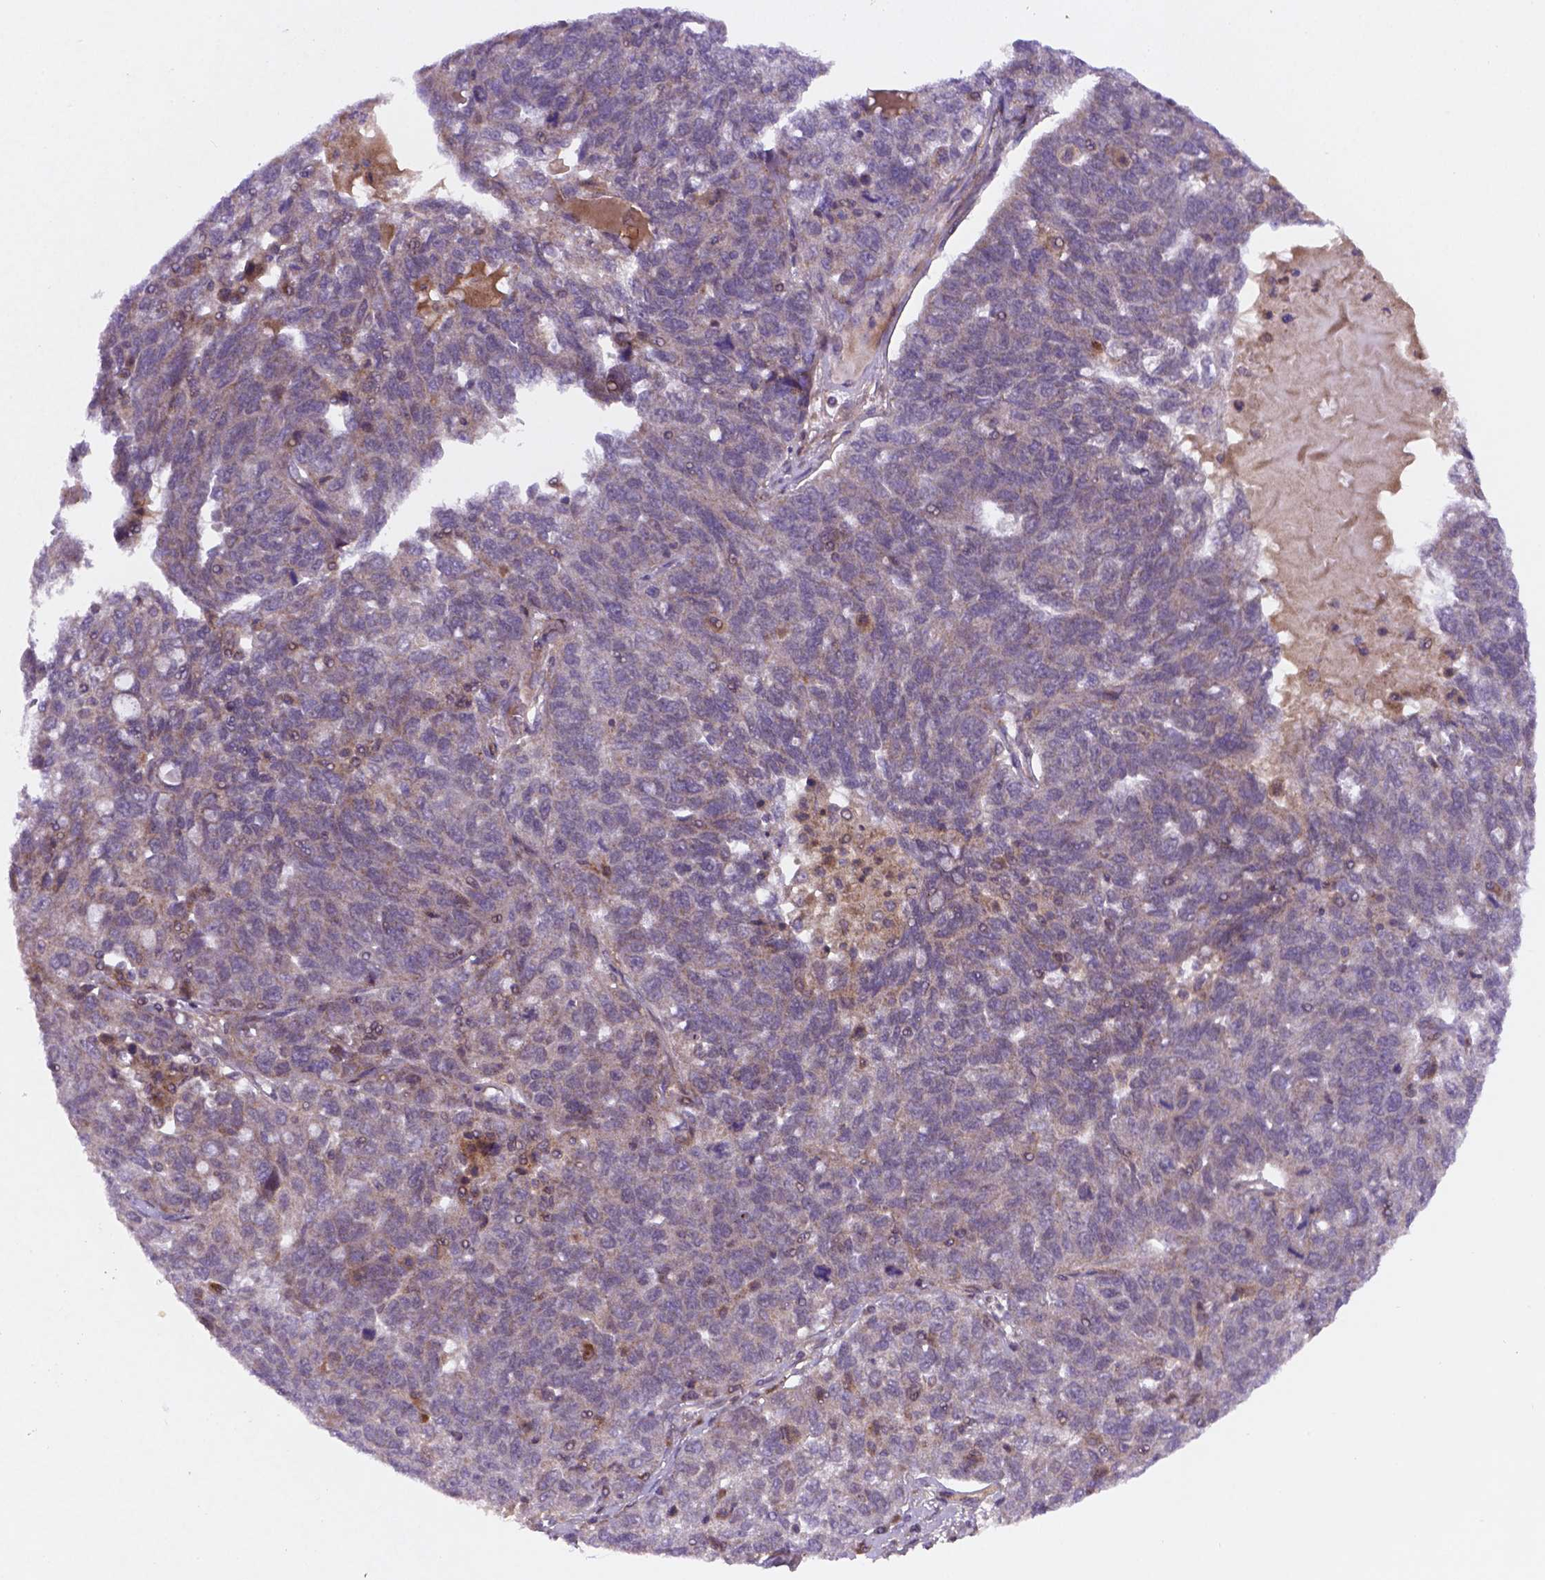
{"staining": {"intensity": "weak", "quantity": "<25%", "location": "cytoplasmic/membranous"}, "tissue": "ovarian cancer", "cell_type": "Tumor cells", "image_type": "cancer", "snomed": [{"axis": "morphology", "description": "Cystadenocarcinoma, serous, NOS"}, {"axis": "topography", "description": "Ovary"}], "caption": "A photomicrograph of human ovarian cancer (serous cystadenocarcinoma) is negative for staining in tumor cells.", "gene": "NIPAL2", "patient": {"sex": "female", "age": 71}}